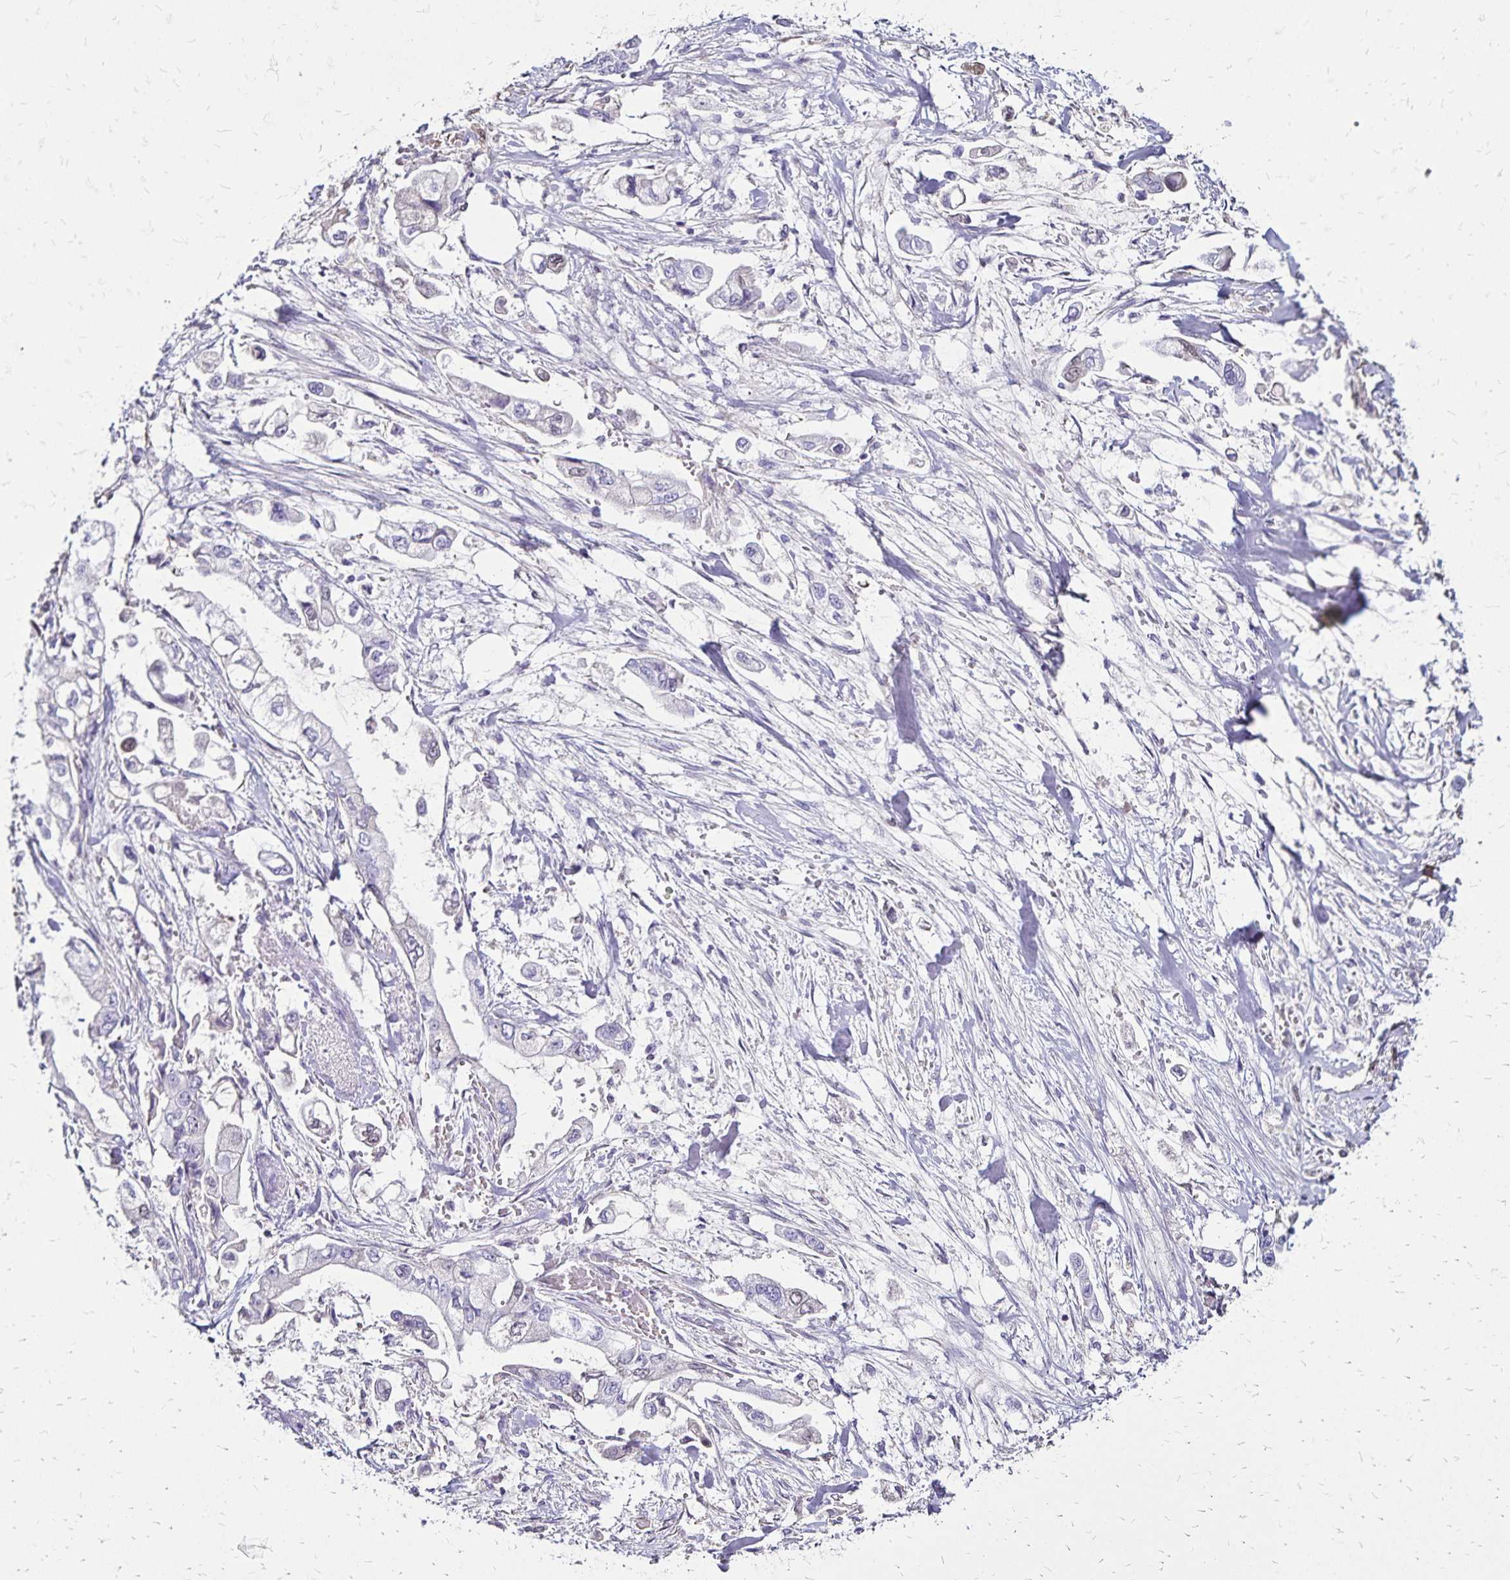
{"staining": {"intensity": "negative", "quantity": "none", "location": "none"}, "tissue": "stomach cancer", "cell_type": "Tumor cells", "image_type": "cancer", "snomed": [{"axis": "morphology", "description": "Adenocarcinoma, NOS"}, {"axis": "topography", "description": "Stomach"}], "caption": "A high-resolution histopathology image shows immunohistochemistry (IHC) staining of adenocarcinoma (stomach), which shows no significant positivity in tumor cells. (DAB immunohistochemistry with hematoxylin counter stain).", "gene": "KISS1", "patient": {"sex": "male", "age": 62}}